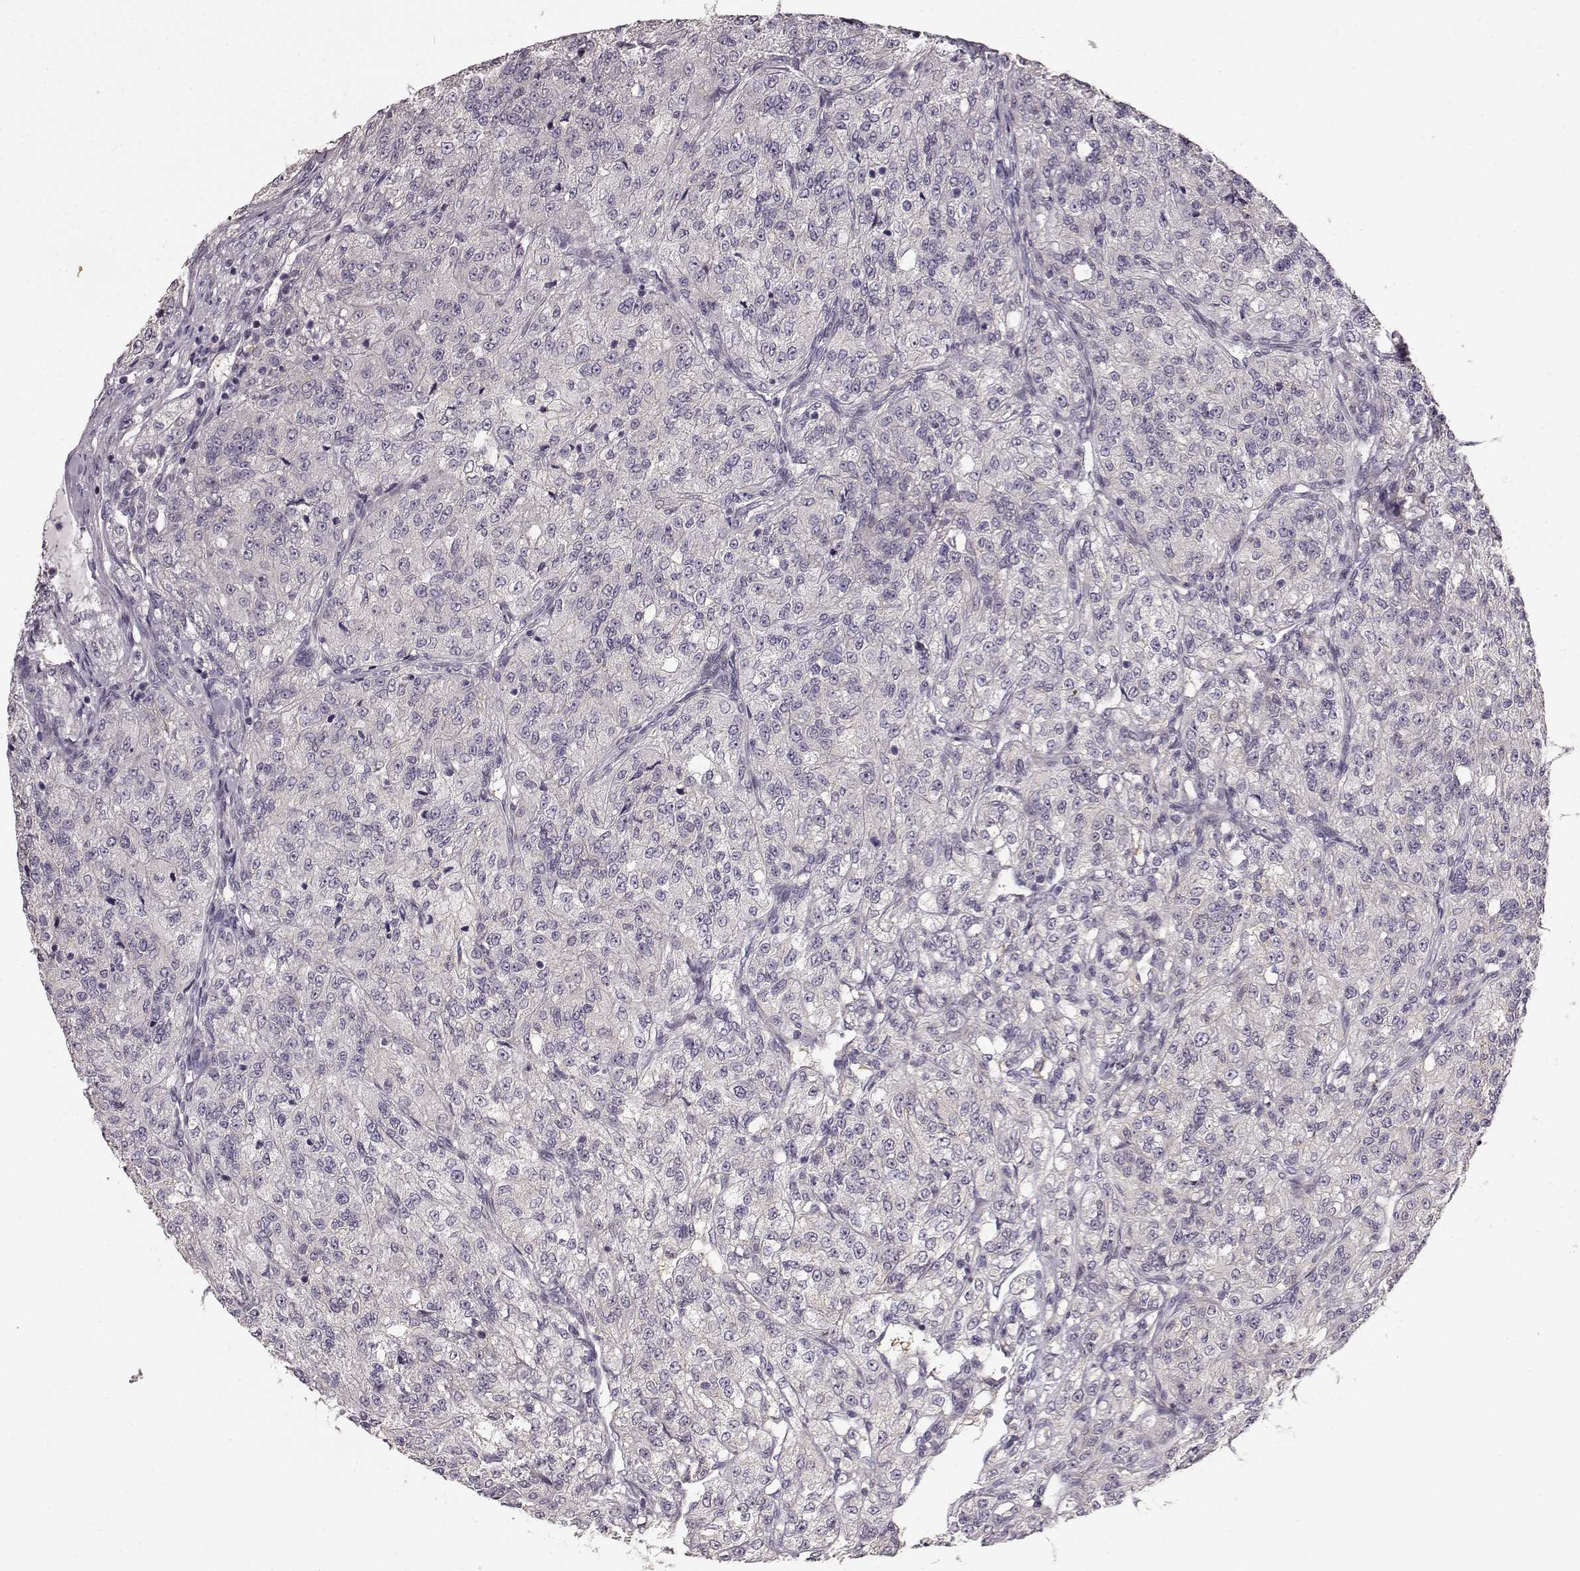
{"staining": {"intensity": "negative", "quantity": "none", "location": "none"}, "tissue": "renal cancer", "cell_type": "Tumor cells", "image_type": "cancer", "snomed": [{"axis": "morphology", "description": "Adenocarcinoma, NOS"}, {"axis": "topography", "description": "Kidney"}], "caption": "IHC of renal cancer displays no positivity in tumor cells.", "gene": "GPR50", "patient": {"sex": "female", "age": 63}}